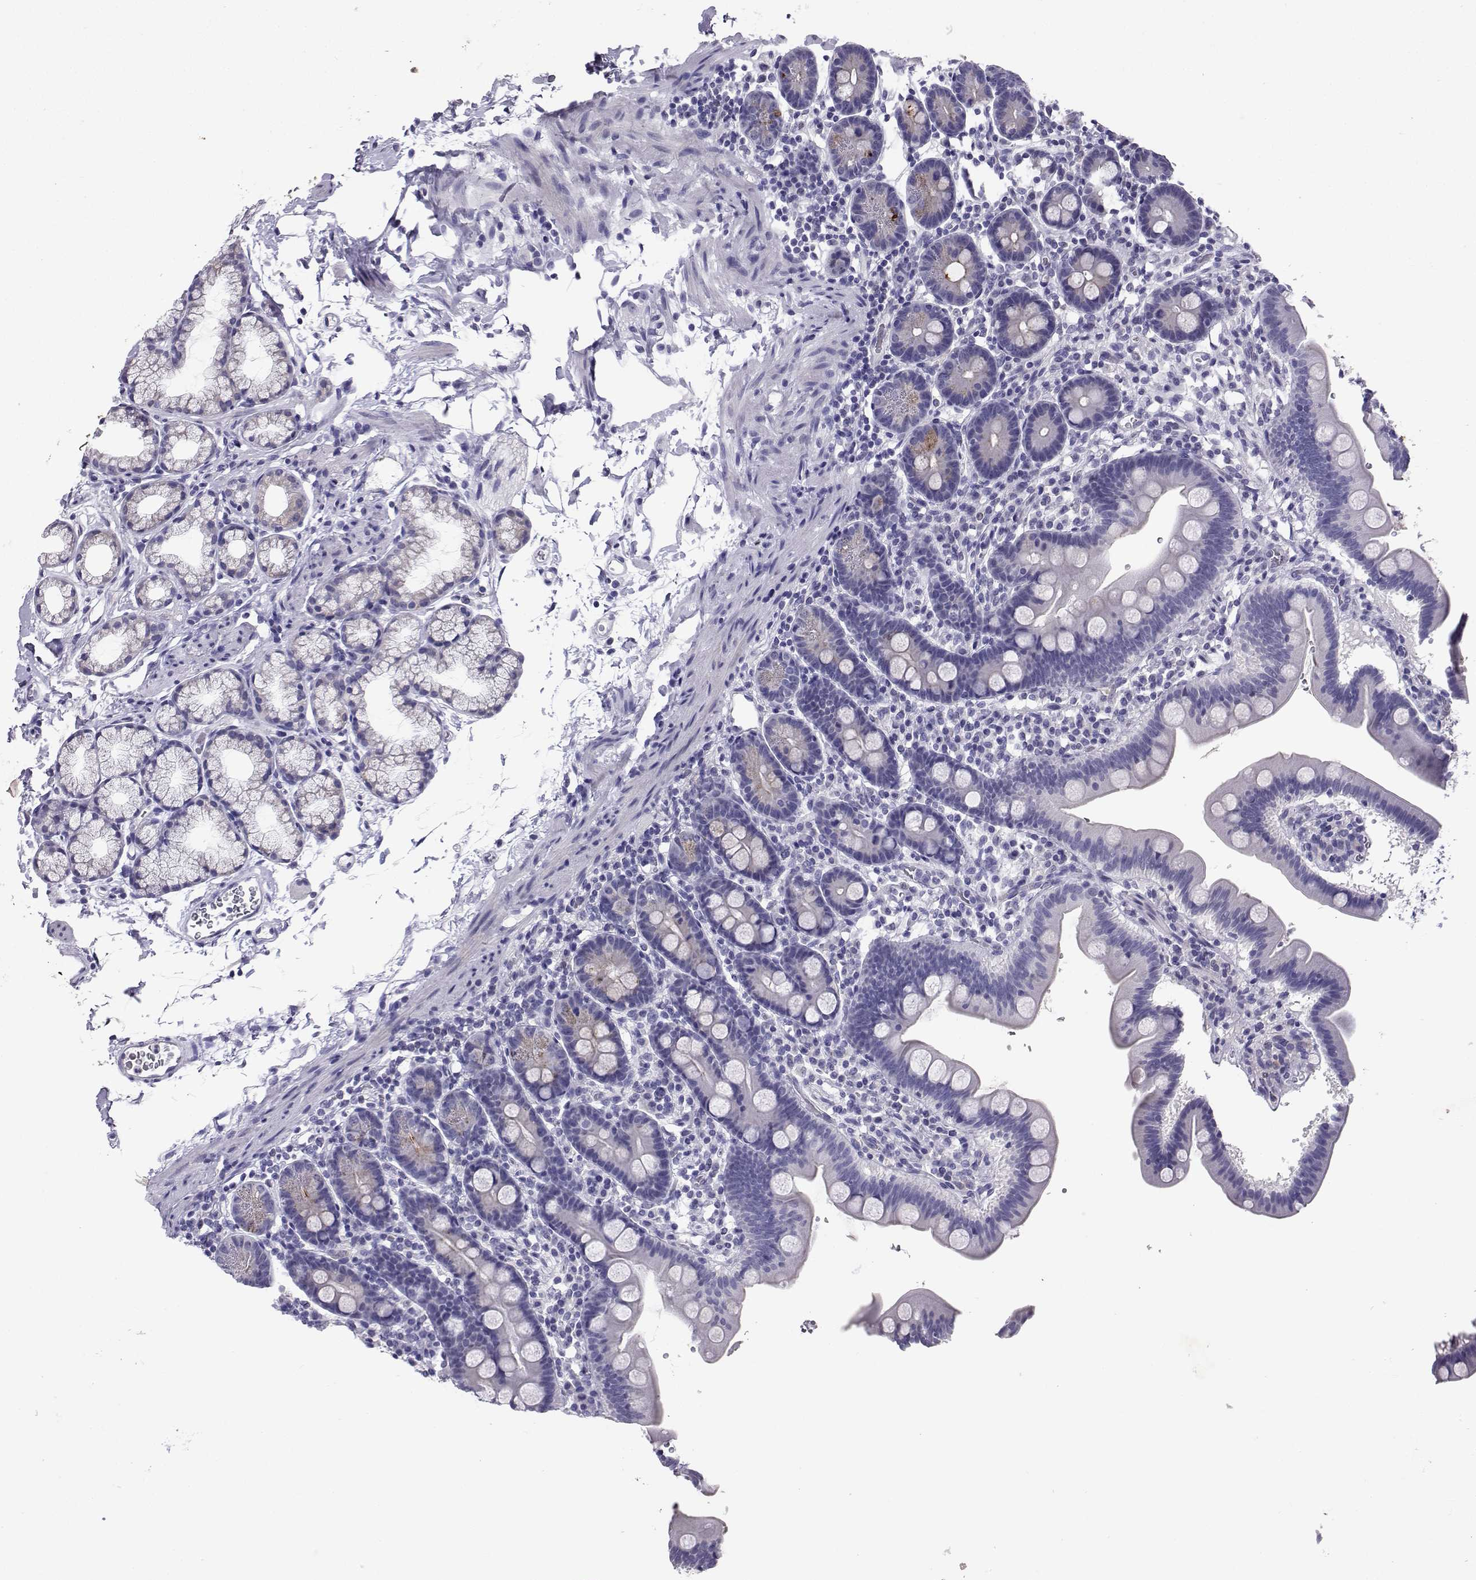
{"staining": {"intensity": "weak", "quantity": "<25%", "location": "cytoplasmic/membranous"}, "tissue": "duodenum", "cell_type": "Glandular cells", "image_type": "normal", "snomed": [{"axis": "morphology", "description": "Normal tissue, NOS"}, {"axis": "topography", "description": "Duodenum"}], "caption": "Immunohistochemistry of unremarkable human duodenum demonstrates no expression in glandular cells. (Immunohistochemistry (ihc), brightfield microscopy, high magnification).", "gene": "TBR1", "patient": {"sex": "male", "age": 59}}